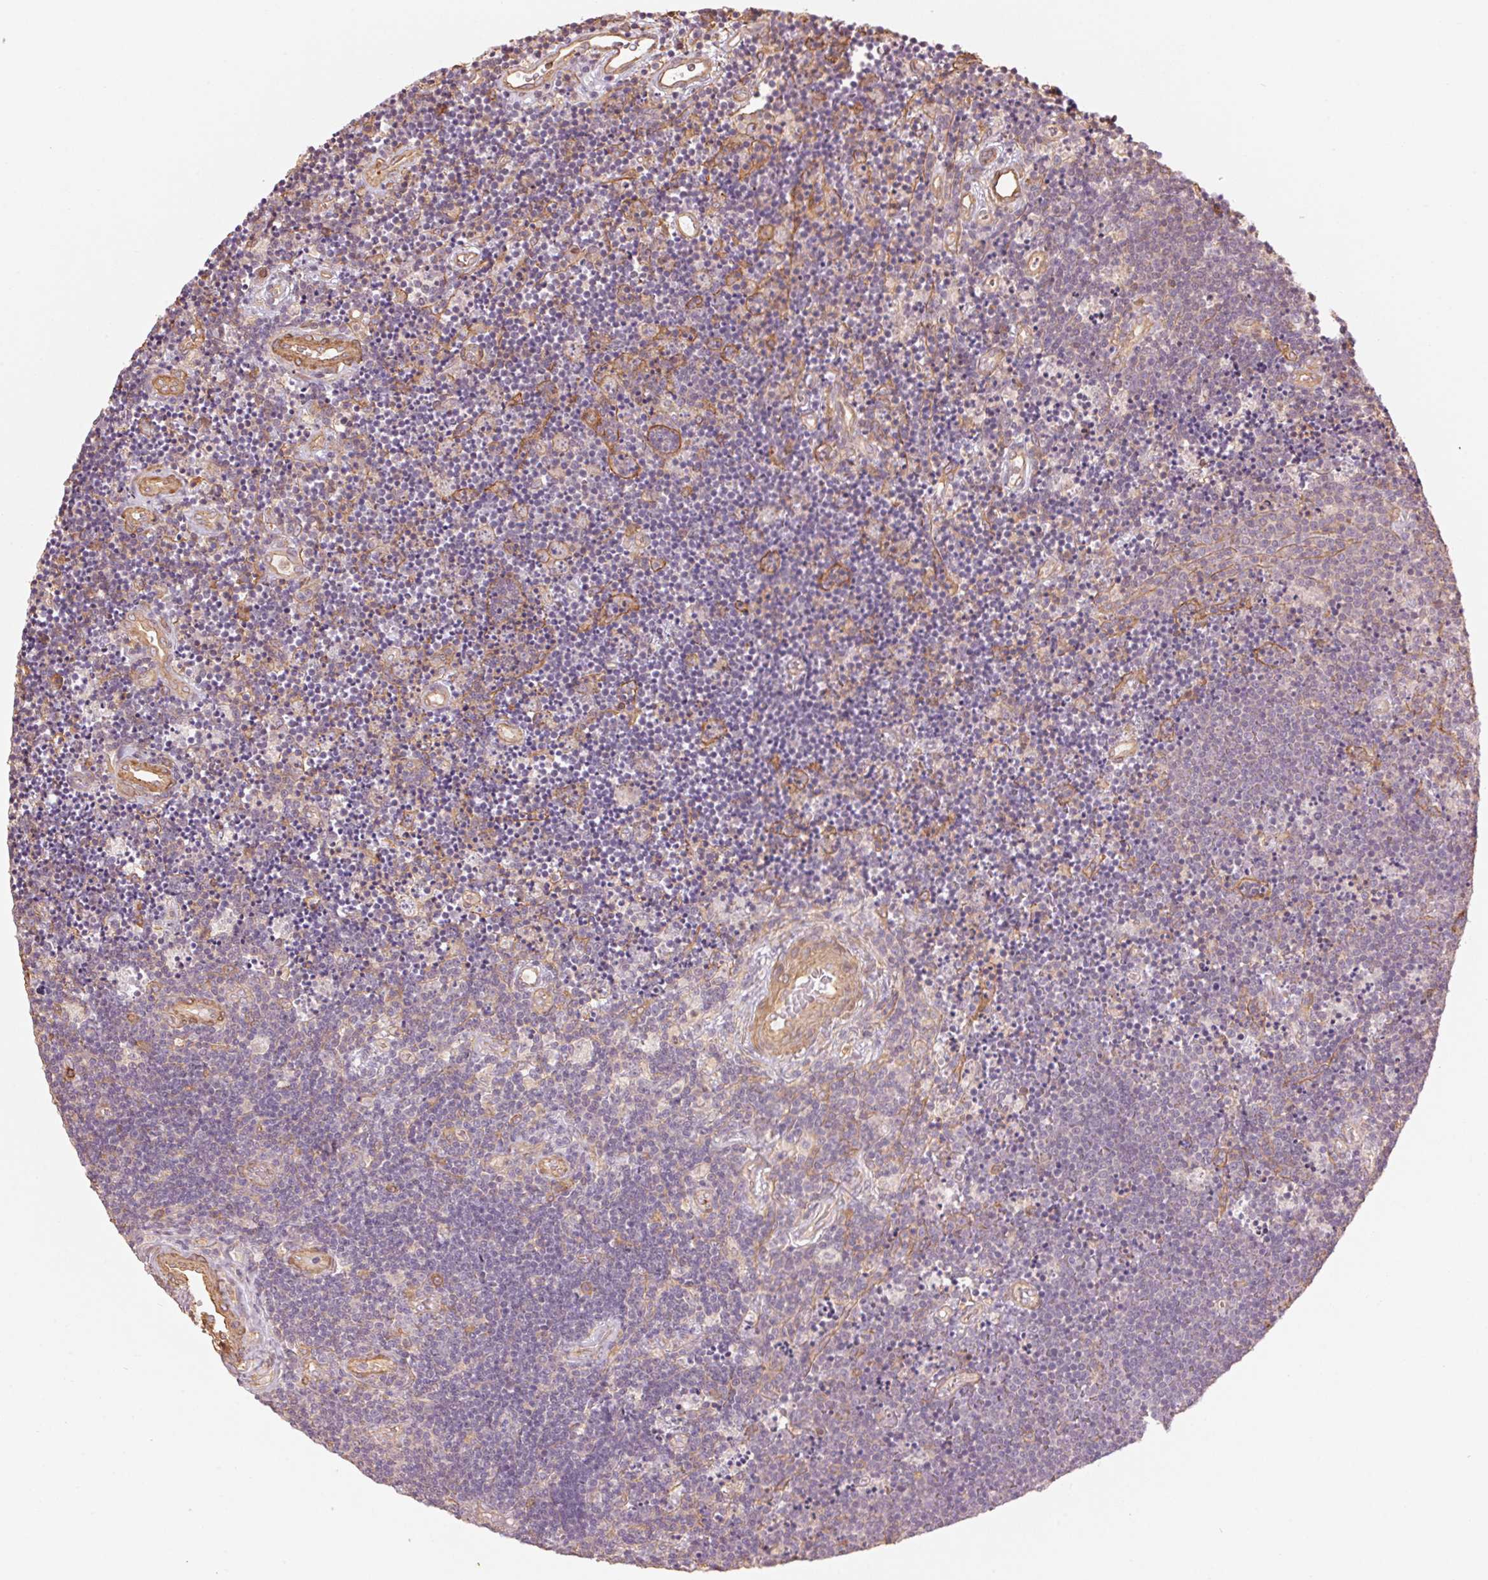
{"staining": {"intensity": "negative", "quantity": "none", "location": "none"}, "tissue": "lymphoma", "cell_type": "Tumor cells", "image_type": "cancer", "snomed": [{"axis": "morphology", "description": "Malignant lymphoma, non-Hodgkin's type, Low grade"}, {"axis": "topography", "description": "Brain"}], "caption": "Immunohistochemistry photomicrograph of human lymphoma stained for a protein (brown), which demonstrates no staining in tumor cells.", "gene": "QDPR", "patient": {"sex": "female", "age": 66}}